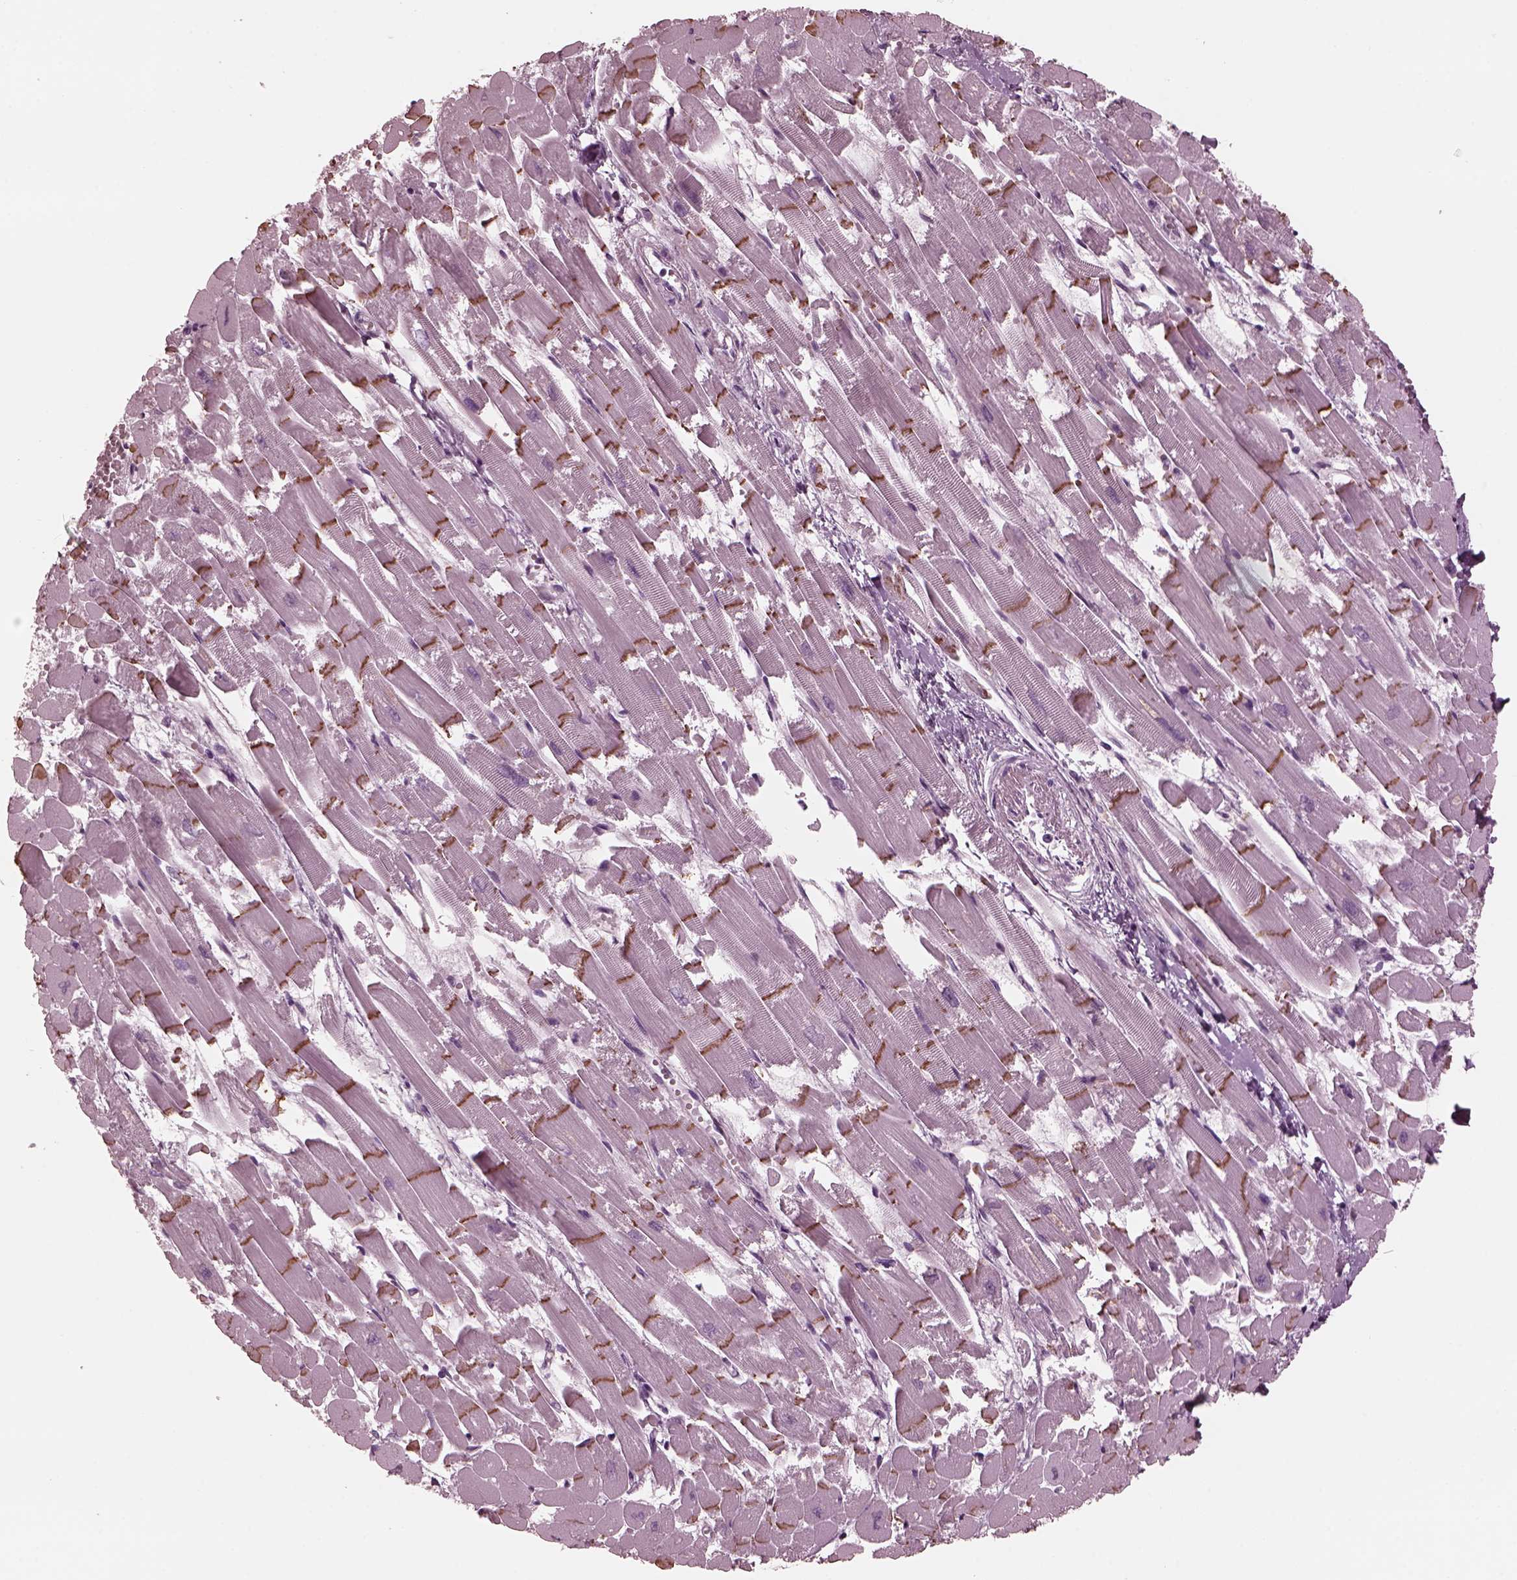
{"staining": {"intensity": "negative", "quantity": "none", "location": "none"}, "tissue": "heart muscle", "cell_type": "Cardiomyocytes", "image_type": "normal", "snomed": [{"axis": "morphology", "description": "Normal tissue, NOS"}, {"axis": "topography", "description": "Heart"}], "caption": "Heart muscle stained for a protein using immunohistochemistry reveals no expression cardiomyocytes.", "gene": "CGA", "patient": {"sex": "female", "age": 52}}